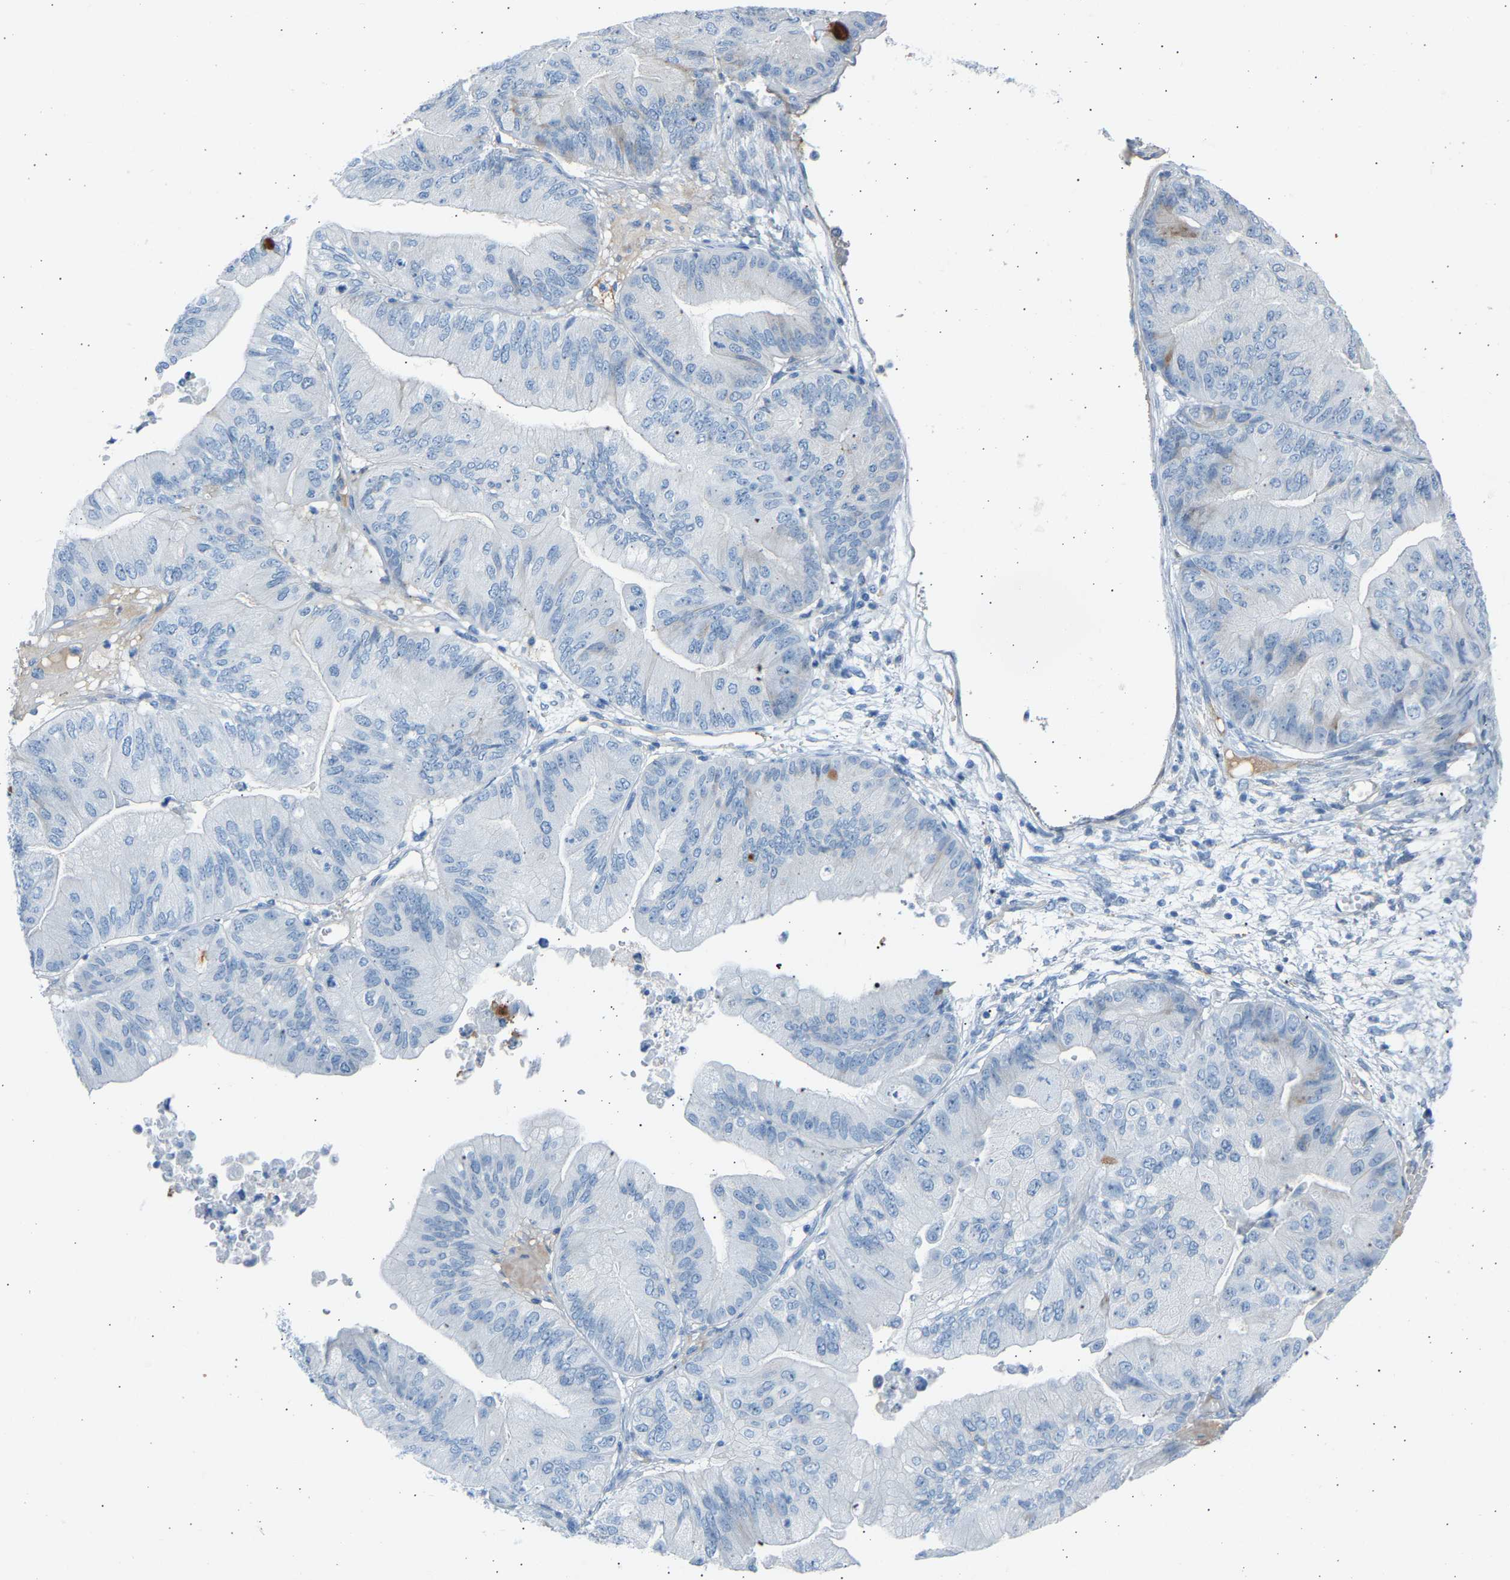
{"staining": {"intensity": "negative", "quantity": "none", "location": "none"}, "tissue": "ovarian cancer", "cell_type": "Tumor cells", "image_type": "cancer", "snomed": [{"axis": "morphology", "description": "Cystadenocarcinoma, mucinous, NOS"}, {"axis": "topography", "description": "Ovary"}], "caption": "Immunohistochemical staining of ovarian cancer (mucinous cystadenocarcinoma) shows no significant expression in tumor cells. Brightfield microscopy of immunohistochemistry stained with DAB (brown) and hematoxylin (blue), captured at high magnification.", "gene": "GNAS", "patient": {"sex": "female", "age": 61}}